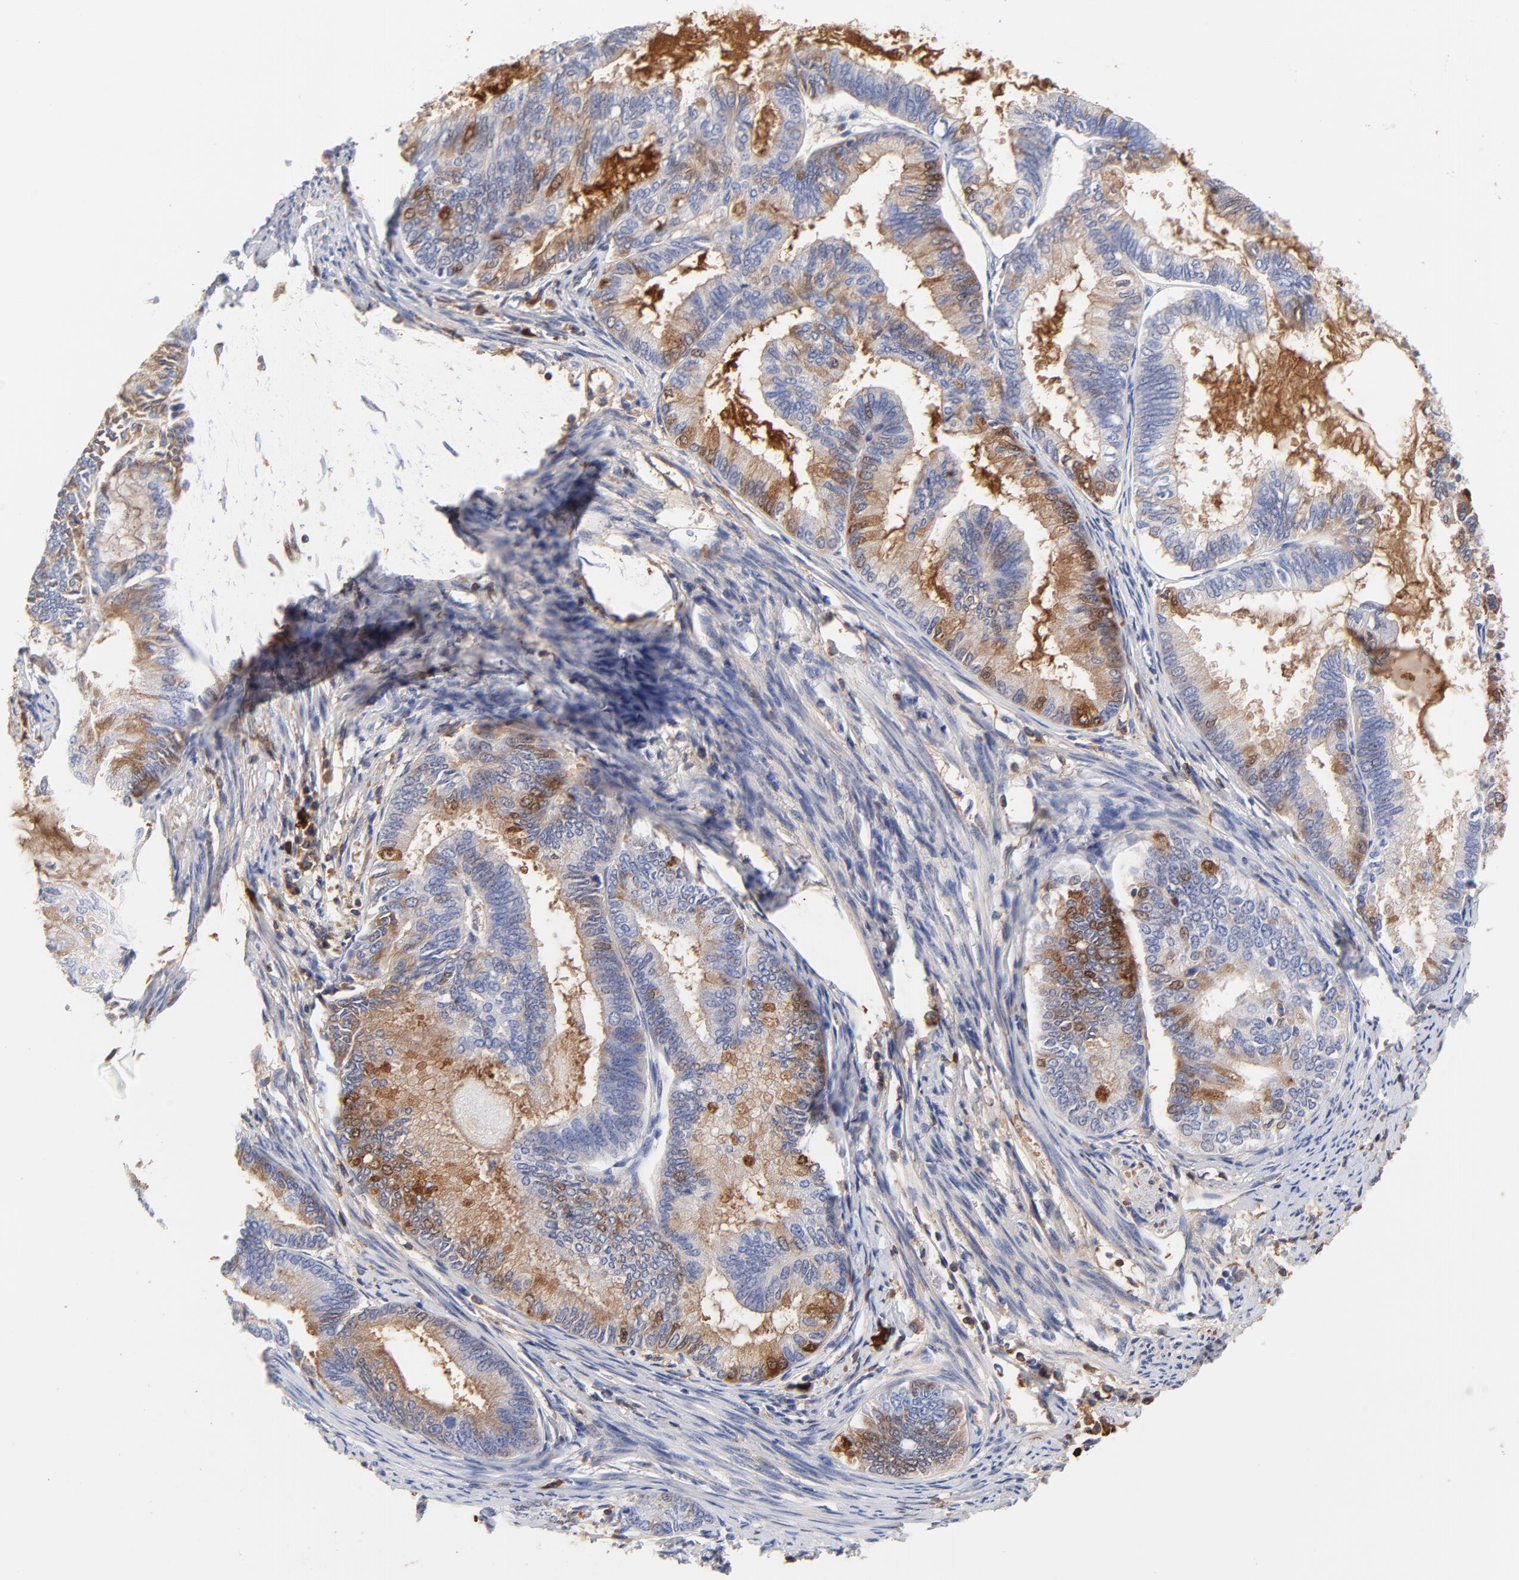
{"staining": {"intensity": "weak", "quantity": "25%-75%", "location": "cytoplasmic/membranous,nuclear"}, "tissue": "endometrial cancer", "cell_type": "Tumor cells", "image_type": "cancer", "snomed": [{"axis": "morphology", "description": "Adenocarcinoma, NOS"}, {"axis": "topography", "description": "Endometrium"}], "caption": "Endometrial adenocarcinoma stained with immunohistochemistry reveals weak cytoplasmic/membranous and nuclear positivity in approximately 25%-75% of tumor cells.", "gene": "IGLV3-10", "patient": {"sex": "female", "age": 86}}